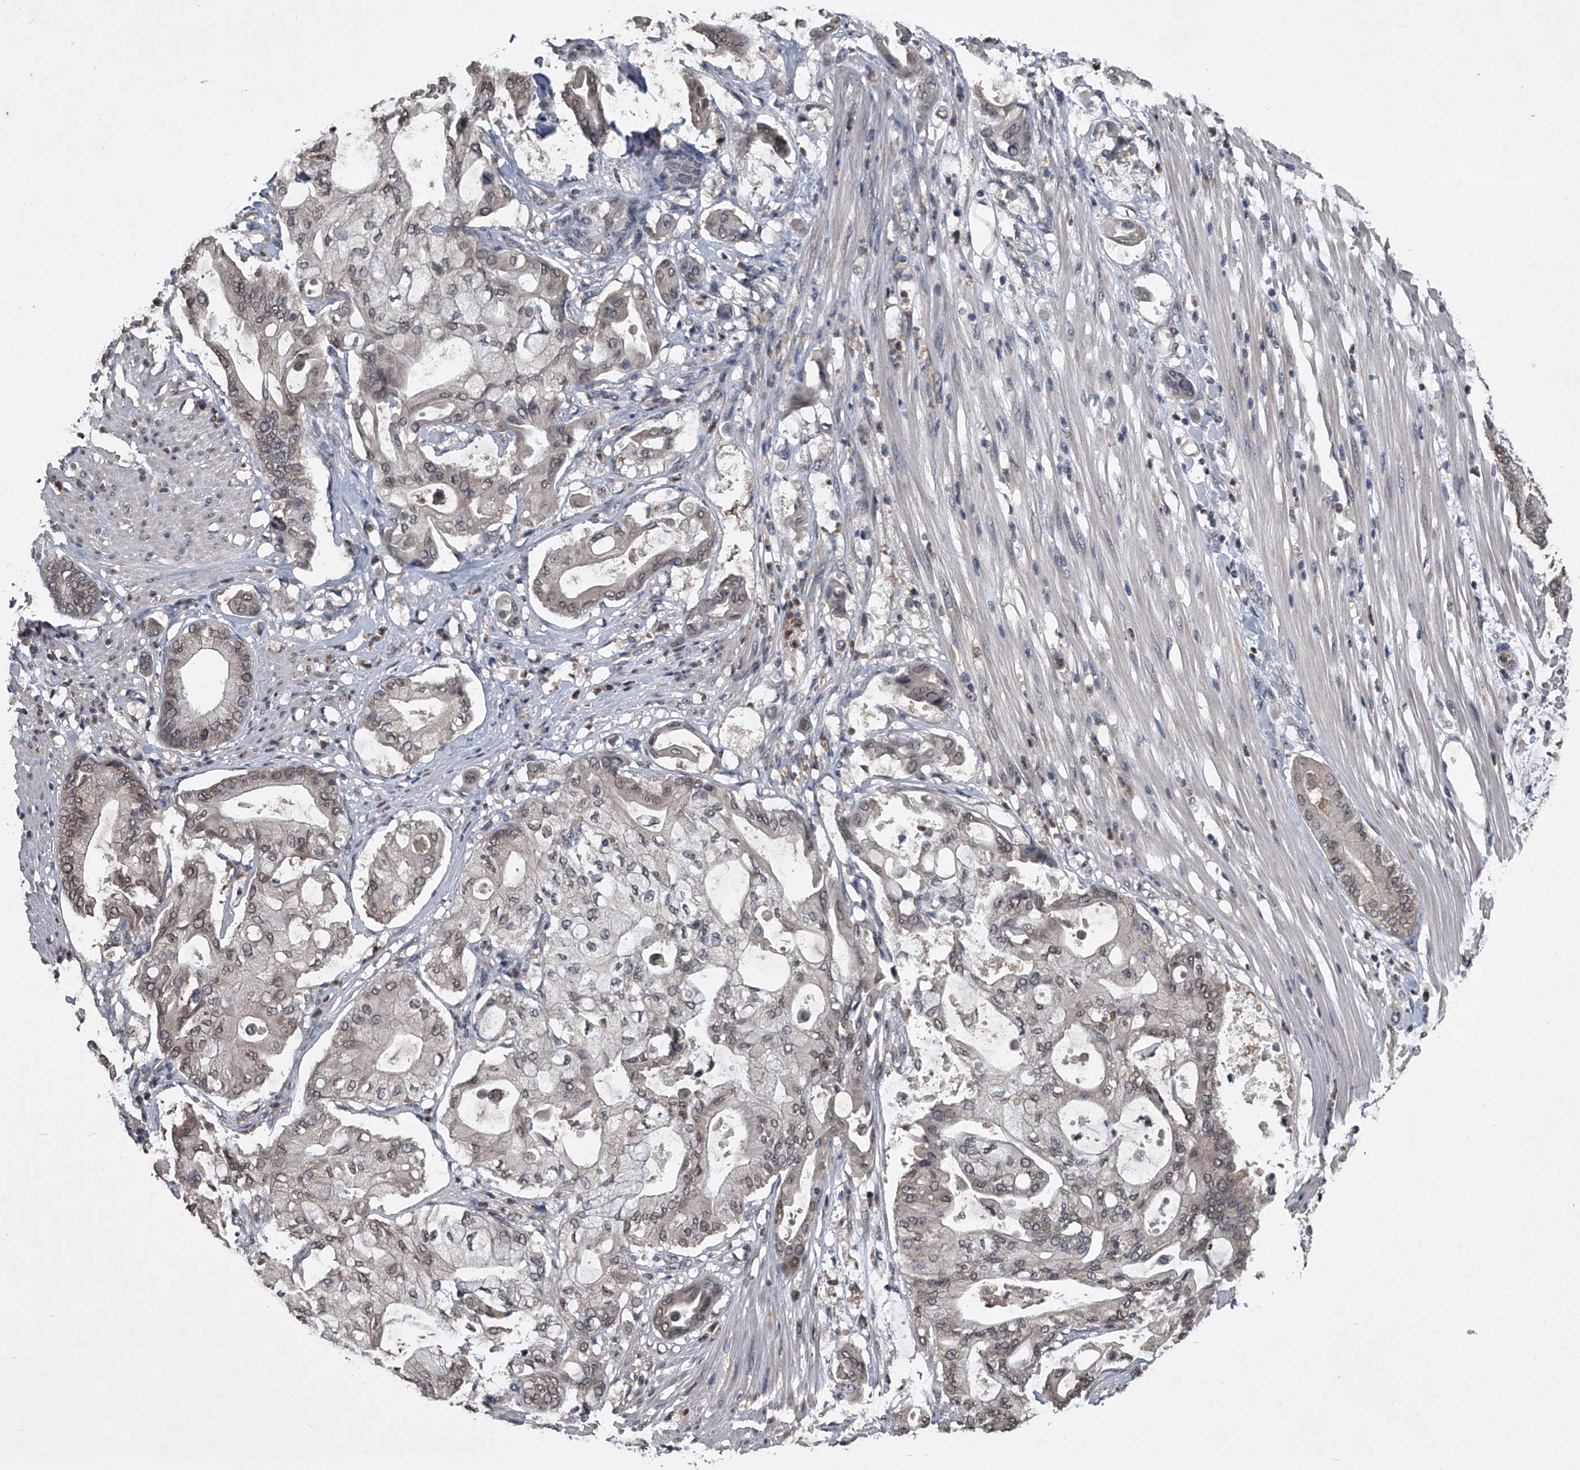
{"staining": {"intensity": "weak", "quantity": "25%-75%", "location": "nuclear"}, "tissue": "pancreatic cancer", "cell_type": "Tumor cells", "image_type": "cancer", "snomed": [{"axis": "morphology", "description": "Adenocarcinoma, NOS"}, {"axis": "morphology", "description": "Adenocarcinoma, metastatic, NOS"}, {"axis": "topography", "description": "Lymph node"}, {"axis": "topography", "description": "Pancreas"}, {"axis": "topography", "description": "Duodenum"}], "caption": "A low amount of weak nuclear positivity is appreciated in about 25%-75% of tumor cells in pancreatic cancer tissue. Immunohistochemistry (ihc) stains the protein of interest in brown and the nuclei are stained blue.", "gene": "TSNAX", "patient": {"sex": "female", "age": 64}}